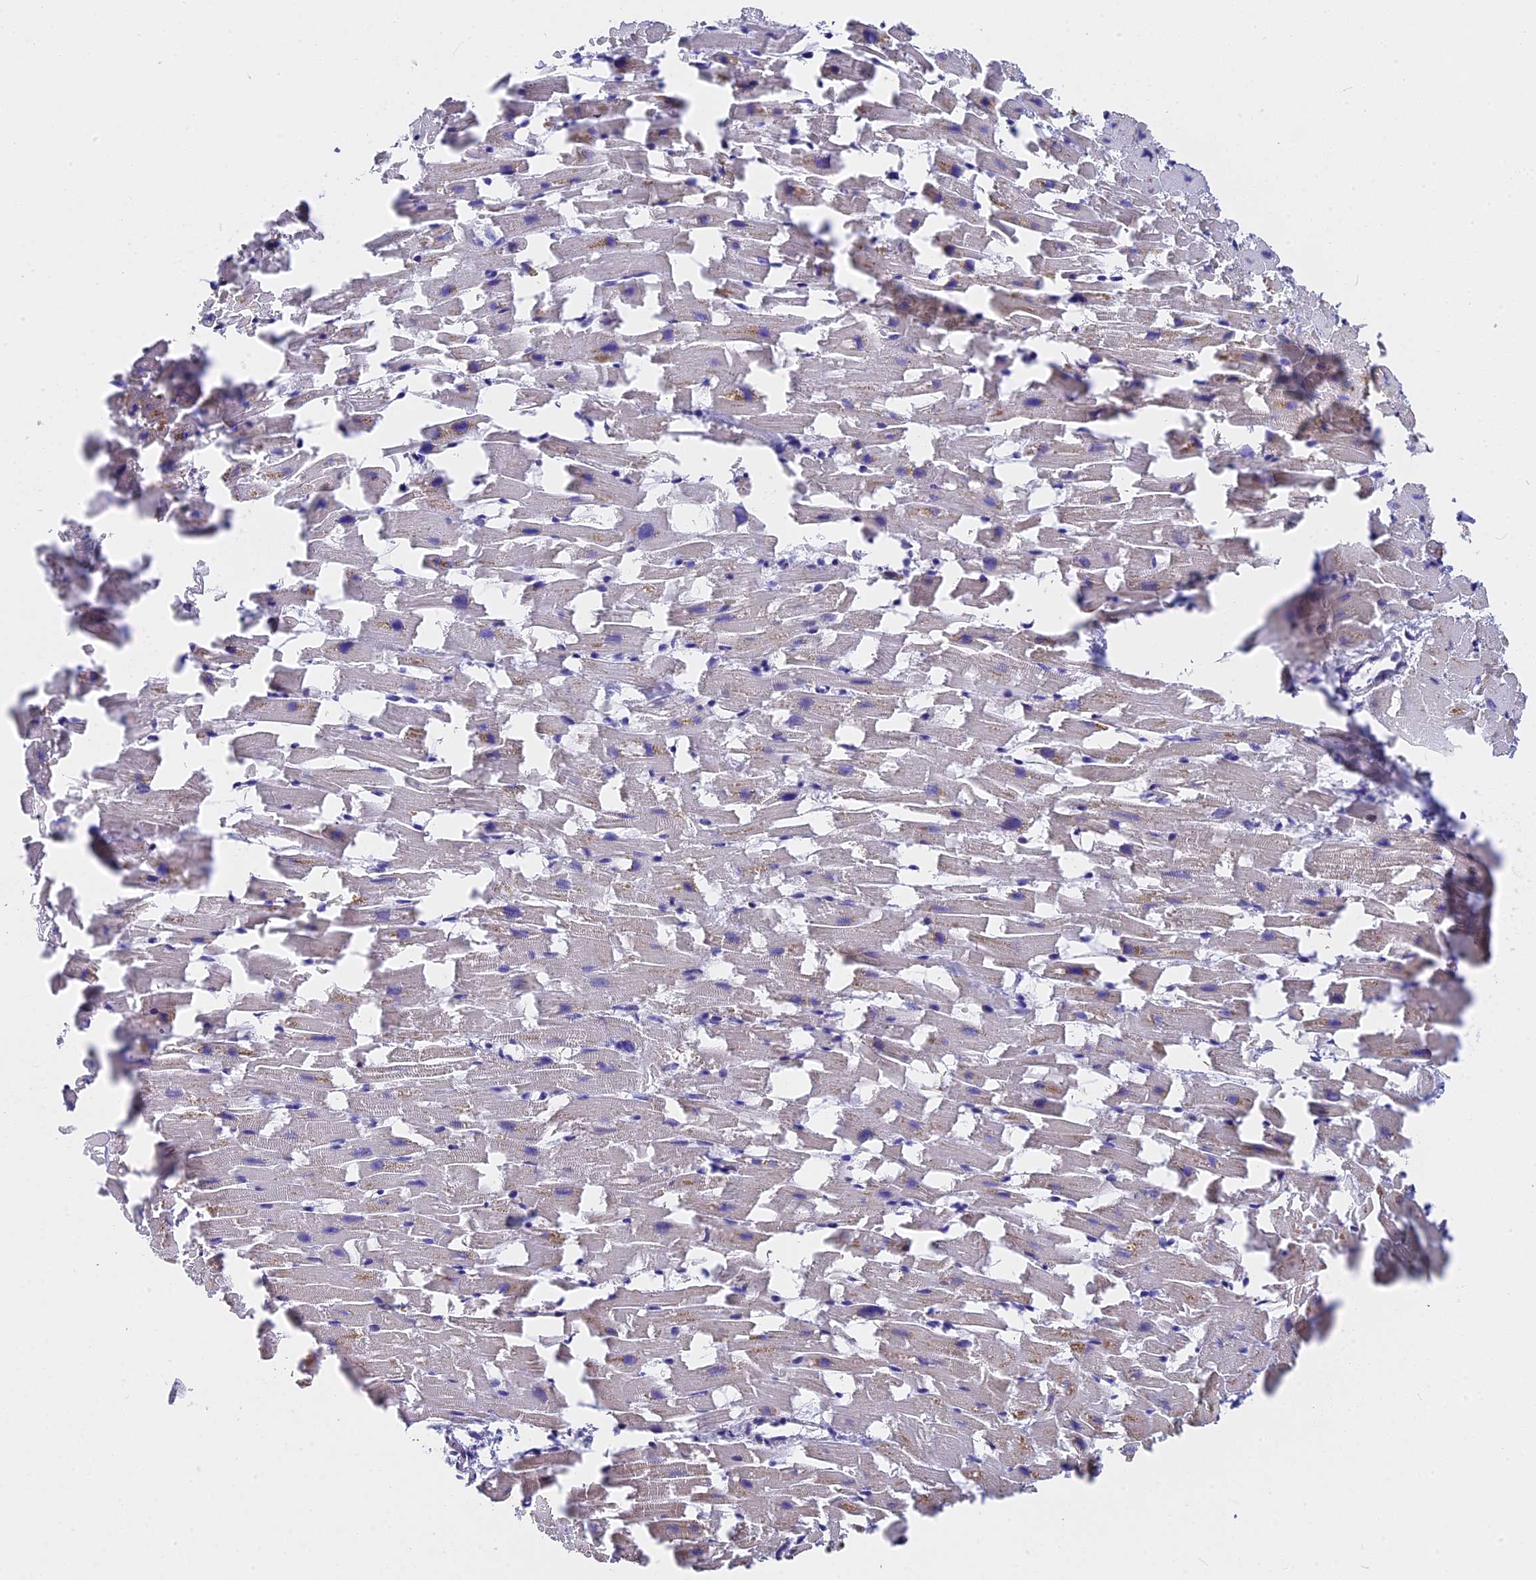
{"staining": {"intensity": "strong", "quantity": "25%-75%", "location": "cytoplasmic/membranous"}, "tissue": "heart muscle", "cell_type": "Cardiomyocytes", "image_type": "normal", "snomed": [{"axis": "morphology", "description": "Normal tissue, NOS"}, {"axis": "topography", "description": "Heart"}], "caption": "Immunohistochemistry (DAB) staining of benign human heart muscle exhibits strong cytoplasmic/membranous protein positivity in about 25%-75% of cardiomyocytes.", "gene": "FAM174C", "patient": {"sex": "female", "age": 64}}